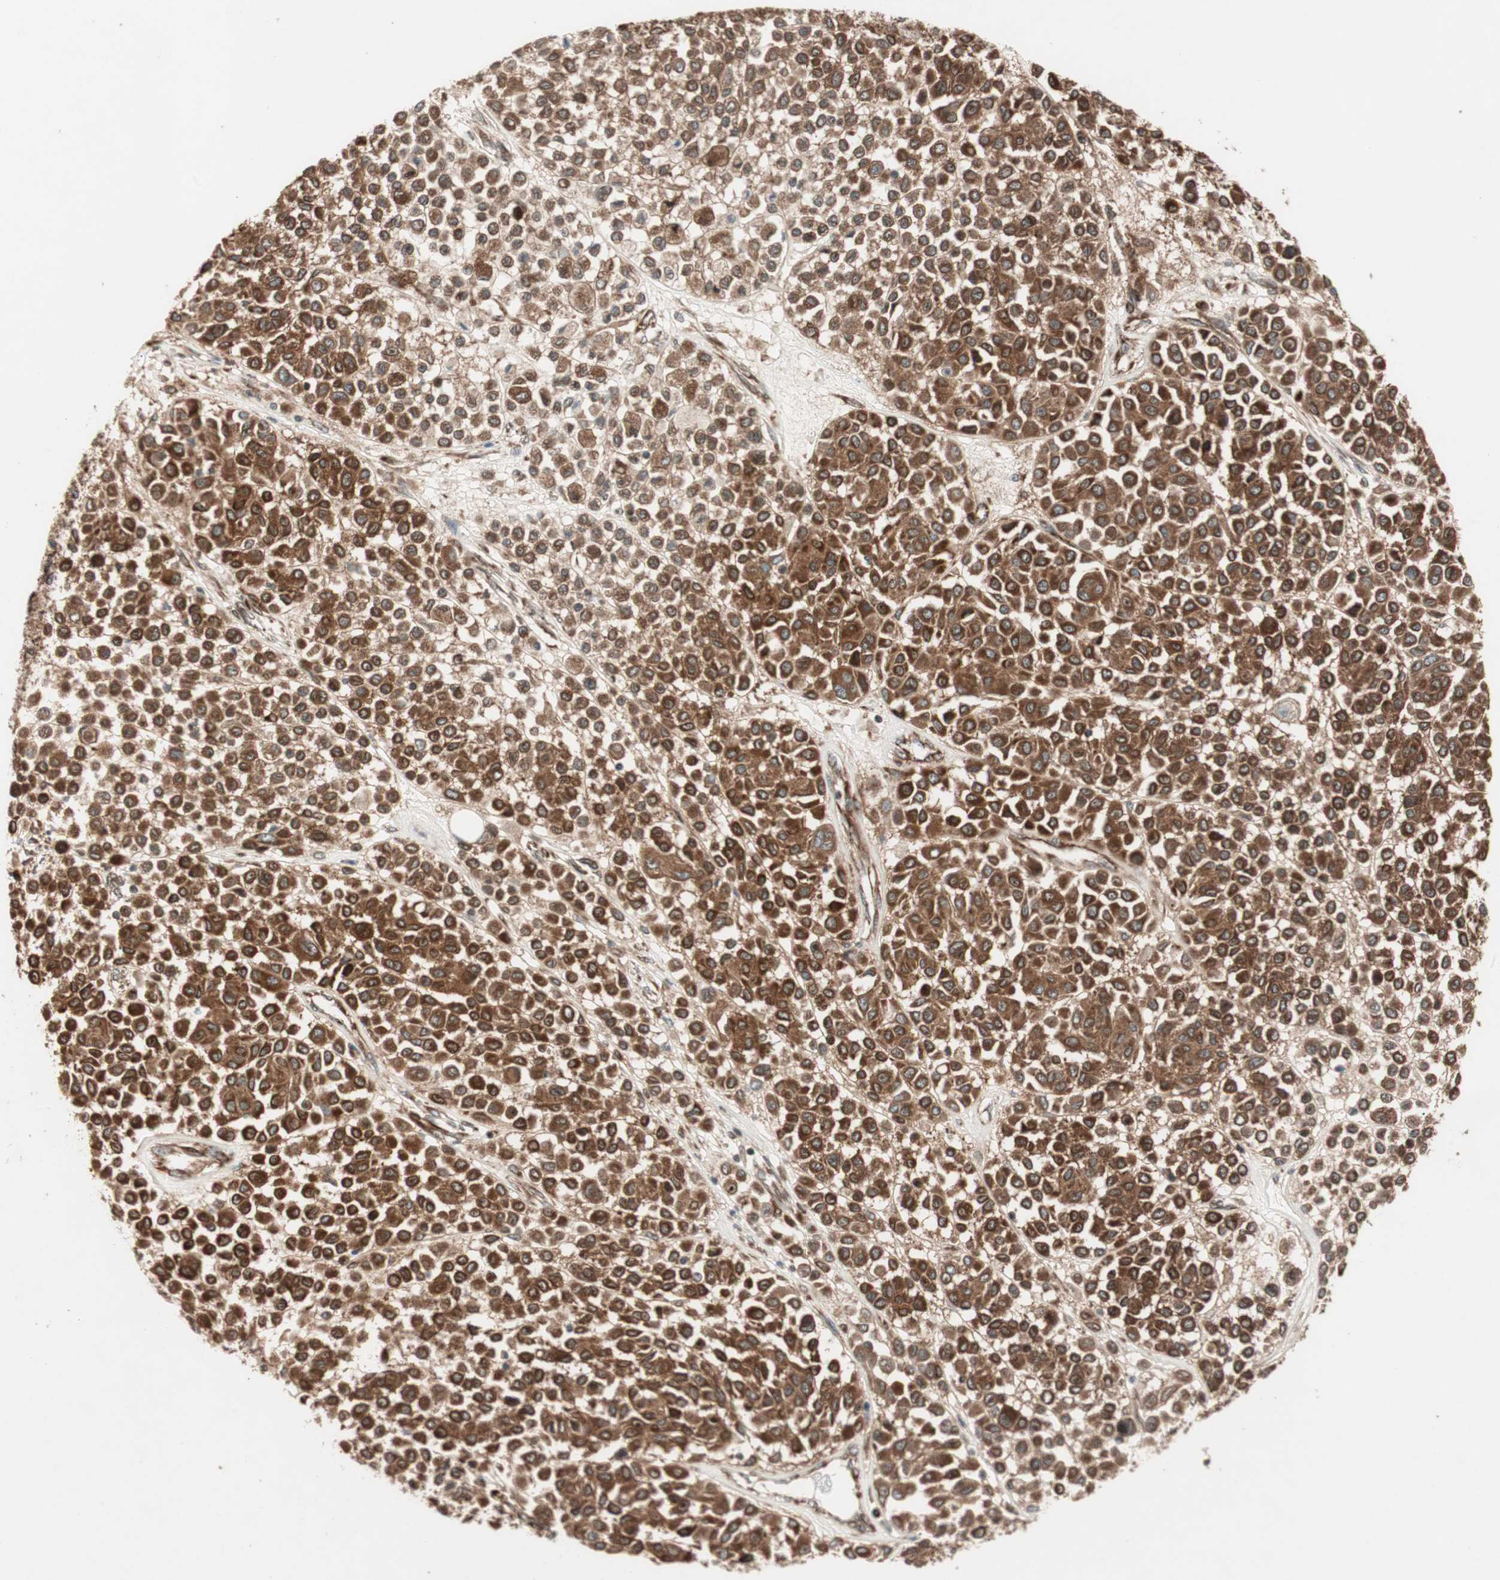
{"staining": {"intensity": "strong", "quantity": ">75%", "location": "cytoplasmic/membranous"}, "tissue": "melanoma", "cell_type": "Tumor cells", "image_type": "cancer", "snomed": [{"axis": "morphology", "description": "Malignant melanoma, Metastatic site"}, {"axis": "topography", "description": "Soft tissue"}], "caption": "Human malignant melanoma (metastatic site) stained with a brown dye reveals strong cytoplasmic/membranous positive staining in about >75% of tumor cells.", "gene": "RAB5A", "patient": {"sex": "male", "age": 41}}